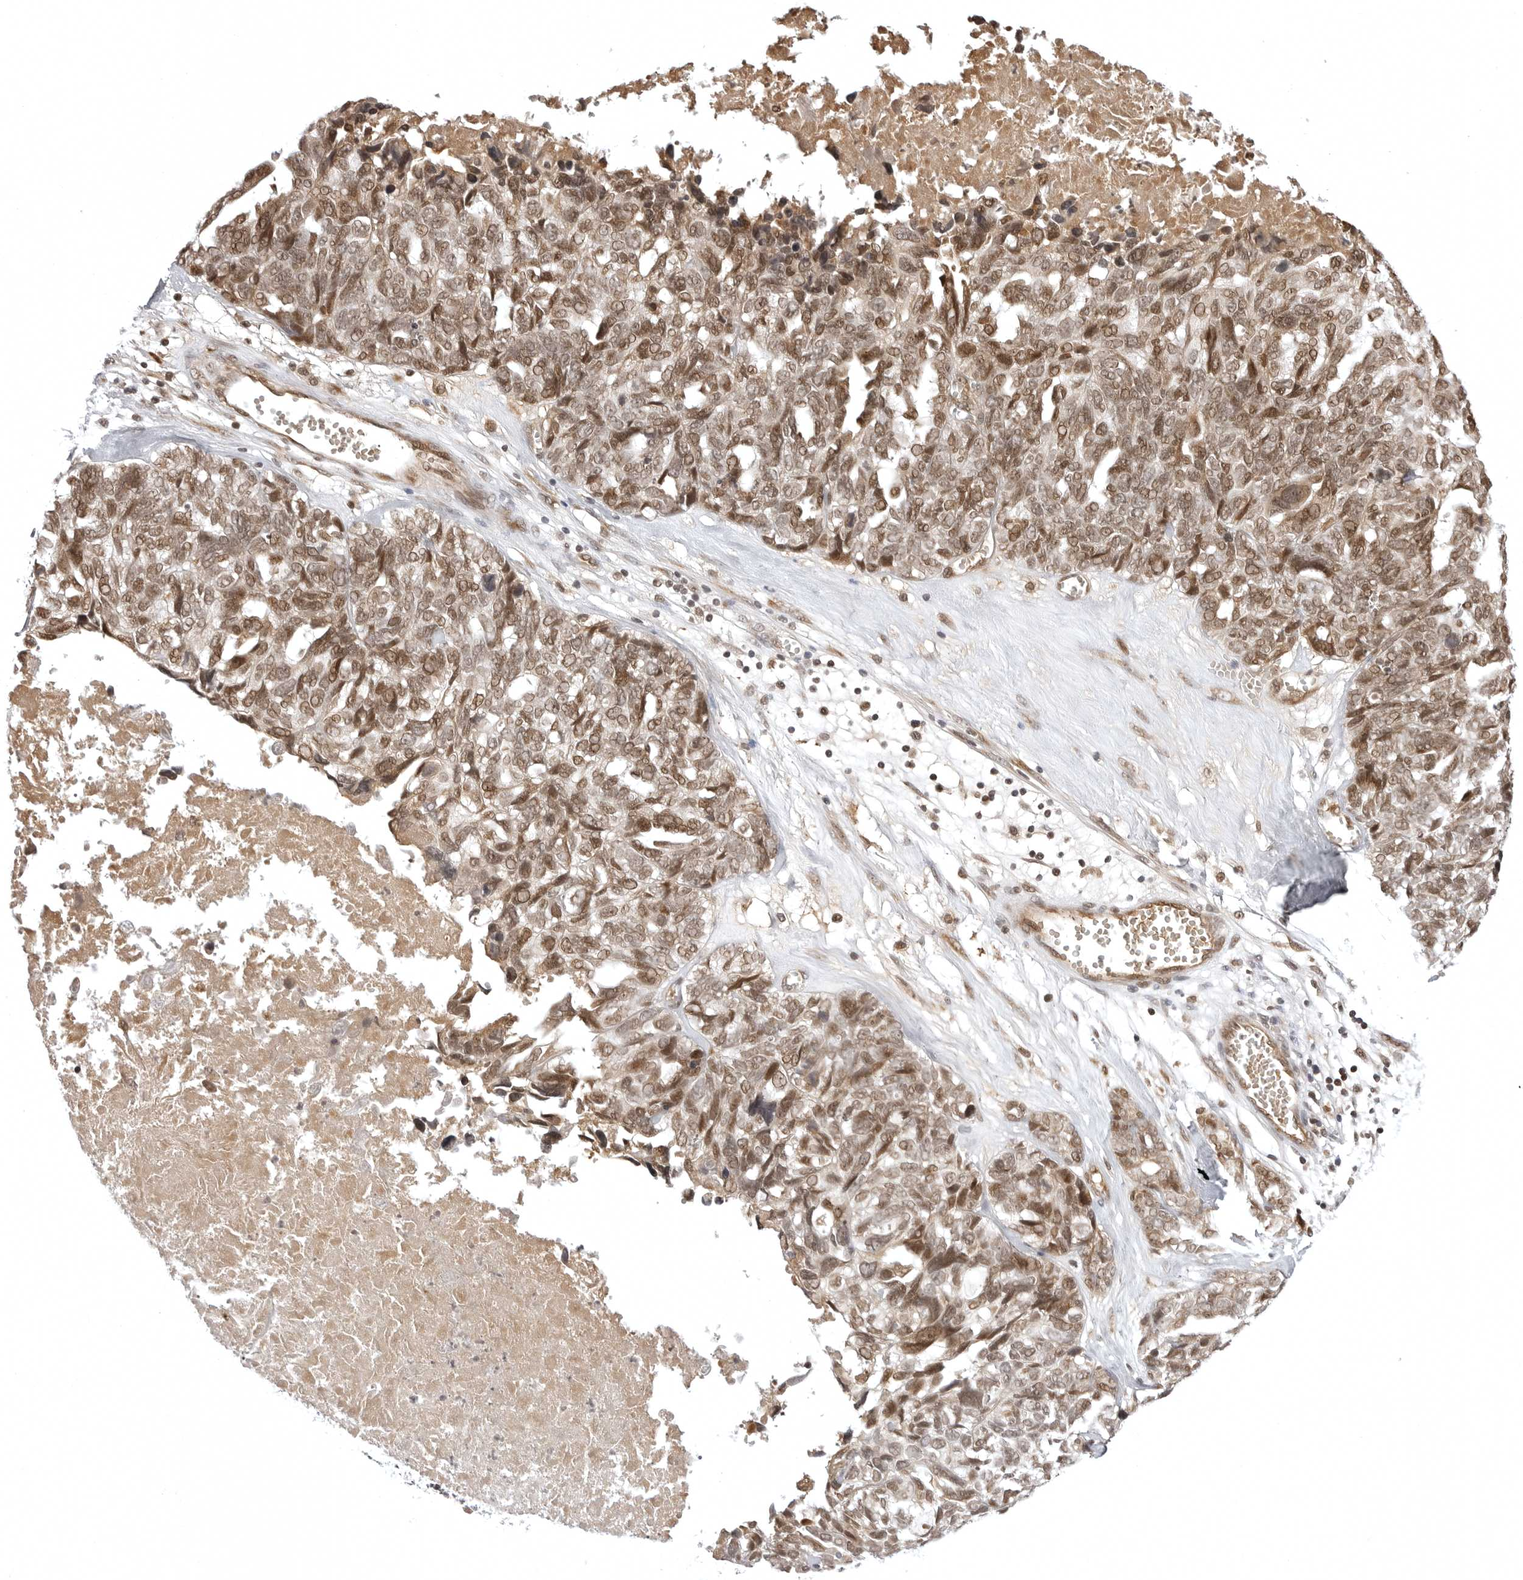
{"staining": {"intensity": "moderate", "quantity": ">75%", "location": "nuclear"}, "tissue": "ovarian cancer", "cell_type": "Tumor cells", "image_type": "cancer", "snomed": [{"axis": "morphology", "description": "Cystadenocarcinoma, serous, NOS"}, {"axis": "topography", "description": "Ovary"}], "caption": "Human serous cystadenocarcinoma (ovarian) stained with a brown dye shows moderate nuclear positive expression in about >75% of tumor cells.", "gene": "PHF3", "patient": {"sex": "female", "age": 79}}